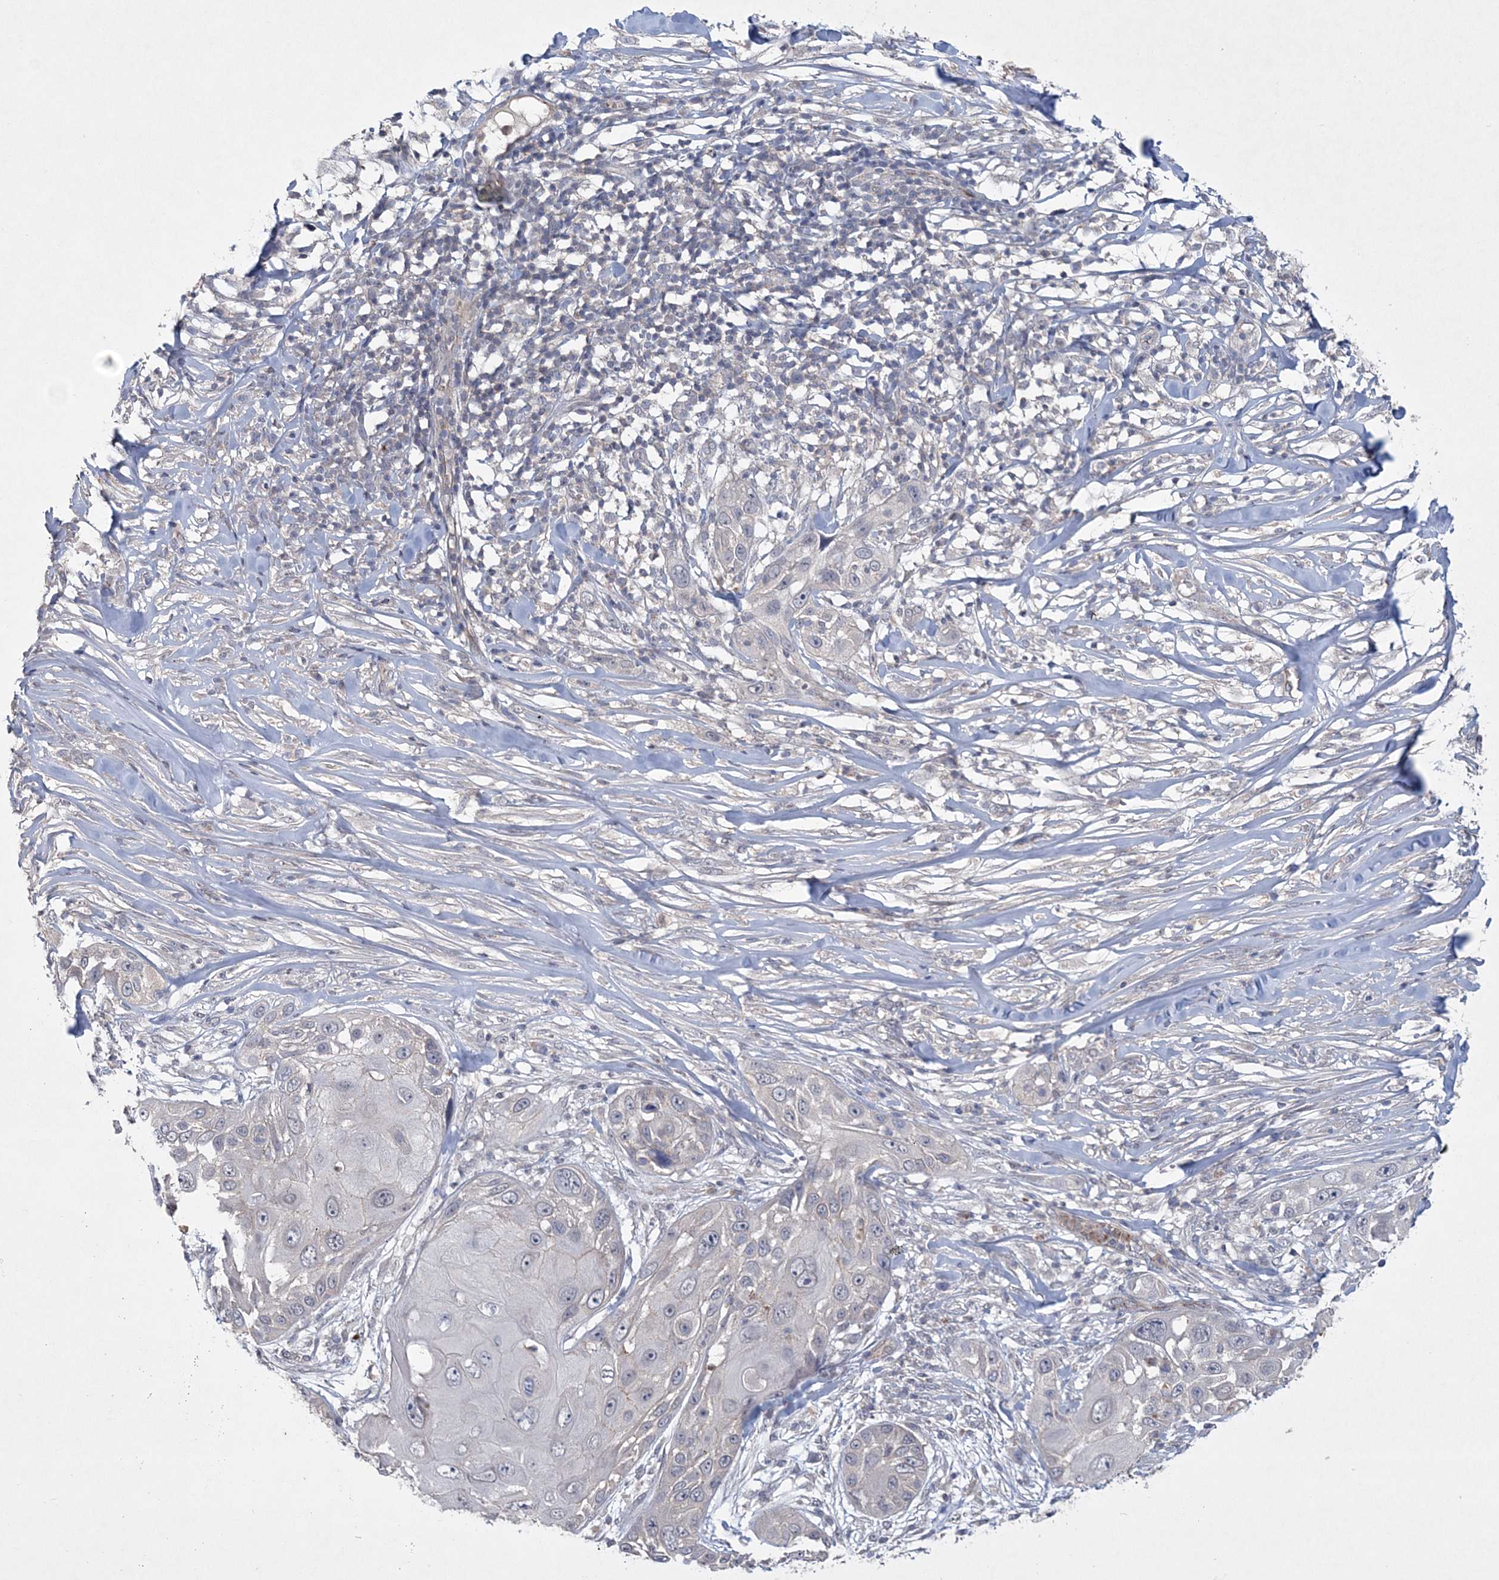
{"staining": {"intensity": "negative", "quantity": "none", "location": "none"}, "tissue": "skin cancer", "cell_type": "Tumor cells", "image_type": "cancer", "snomed": [{"axis": "morphology", "description": "Squamous cell carcinoma, NOS"}, {"axis": "topography", "description": "Skin"}], "caption": "DAB (3,3'-diaminobenzidine) immunohistochemical staining of human skin cancer (squamous cell carcinoma) demonstrates no significant staining in tumor cells.", "gene": "DPCD", "patient": {"sex": "female", "age": 44}}